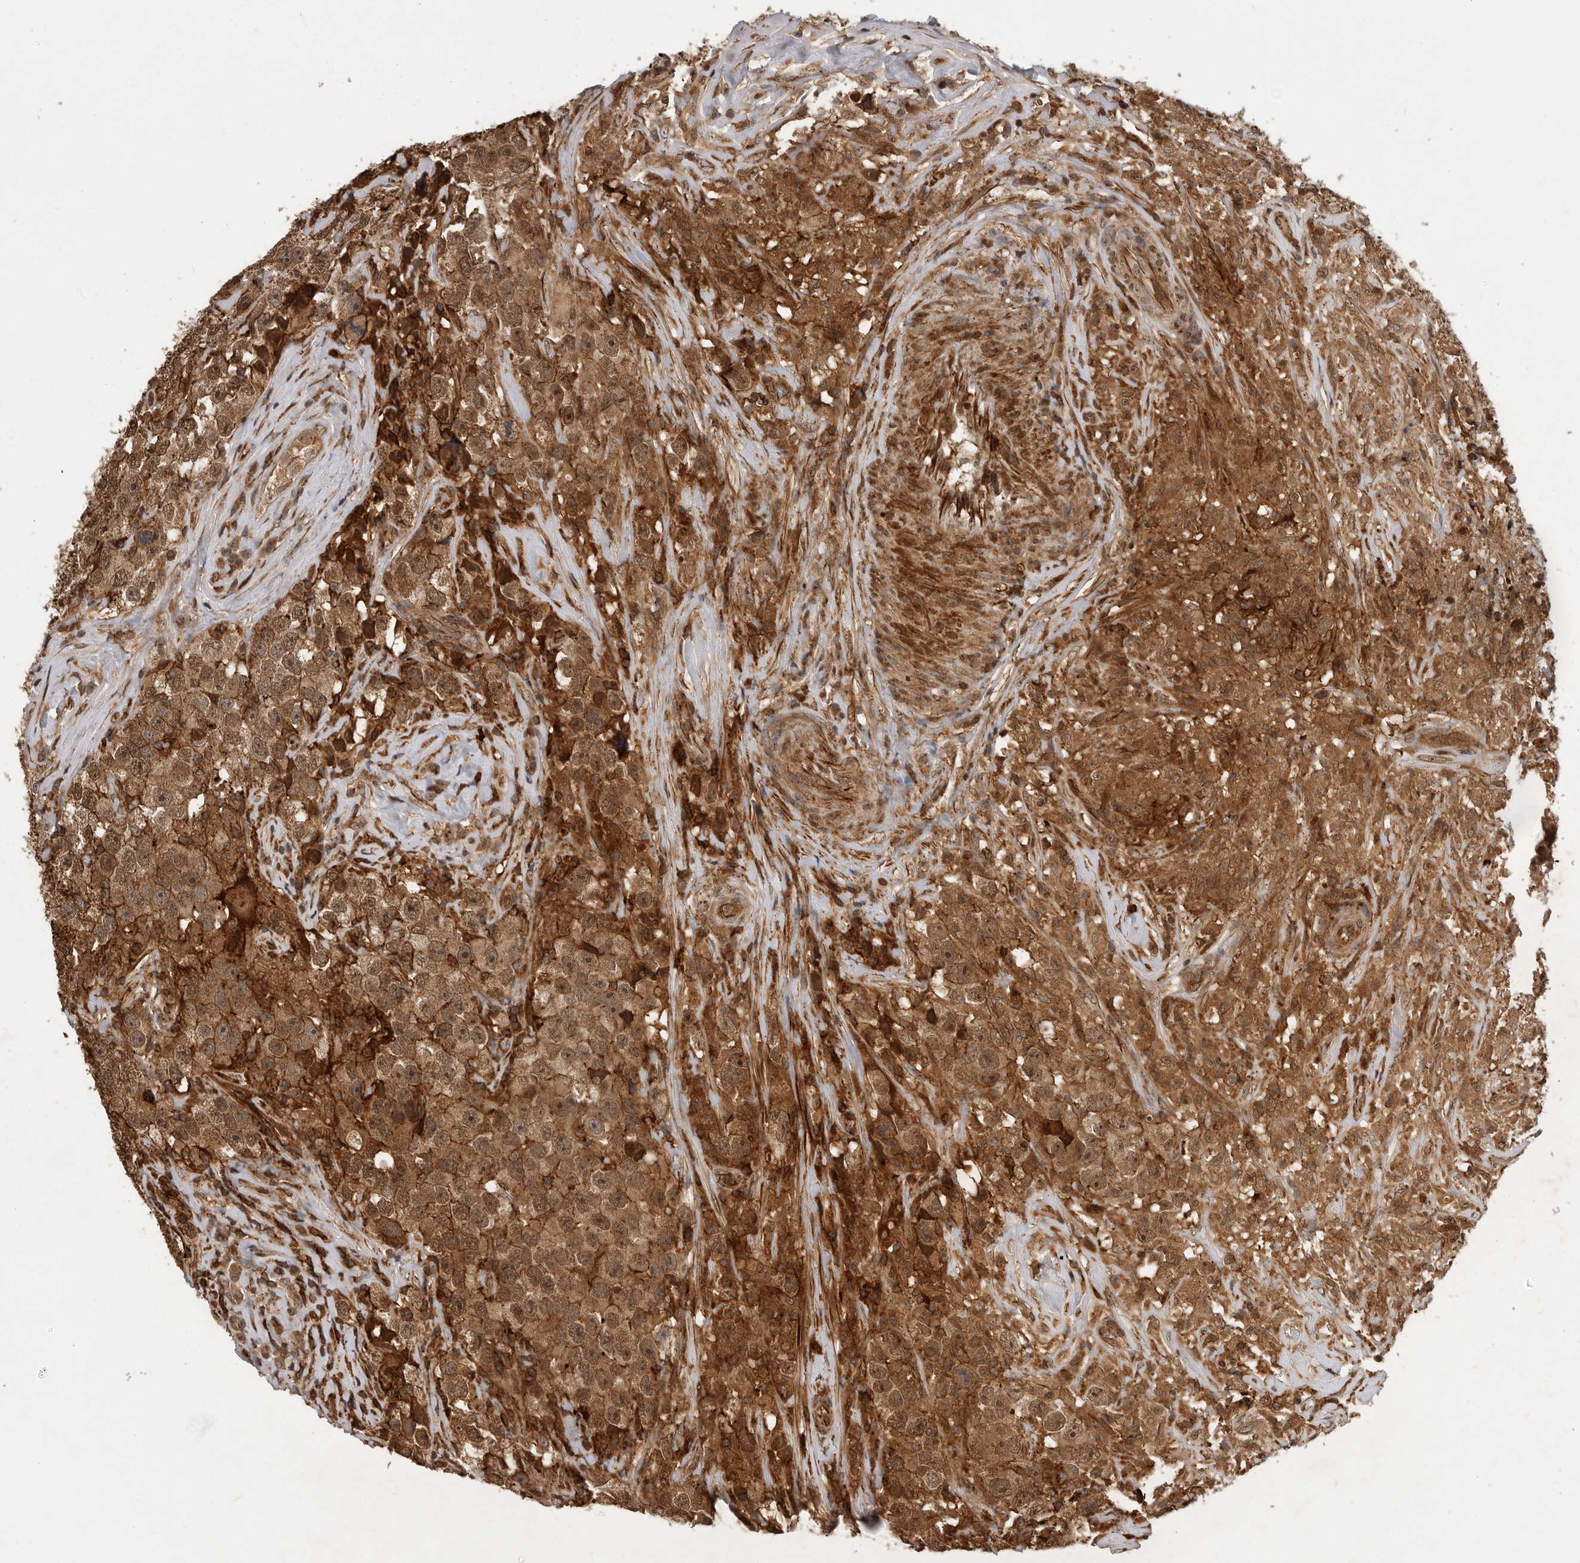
{"staining": {"intensity": "strong", "quantity": ">75%", "location": "cytoplasmic/membranous"}, "tissue": "testis cancer", "cell_type": "Tumor cells", "image_type": "cancer", "snomed": [{"axis": "morphology", "description": "Seminoma, NOS"}, {"axis": "topography", "description": "Testis"}], "caption": "This histopathology image displays IHC staining of testis cancer (seminoma), with high strong cytoplasmic/membranous expression in about >75% of tumor cells.", "gene": "RNF157", "patient": {"sex": "male", "age": 49}}